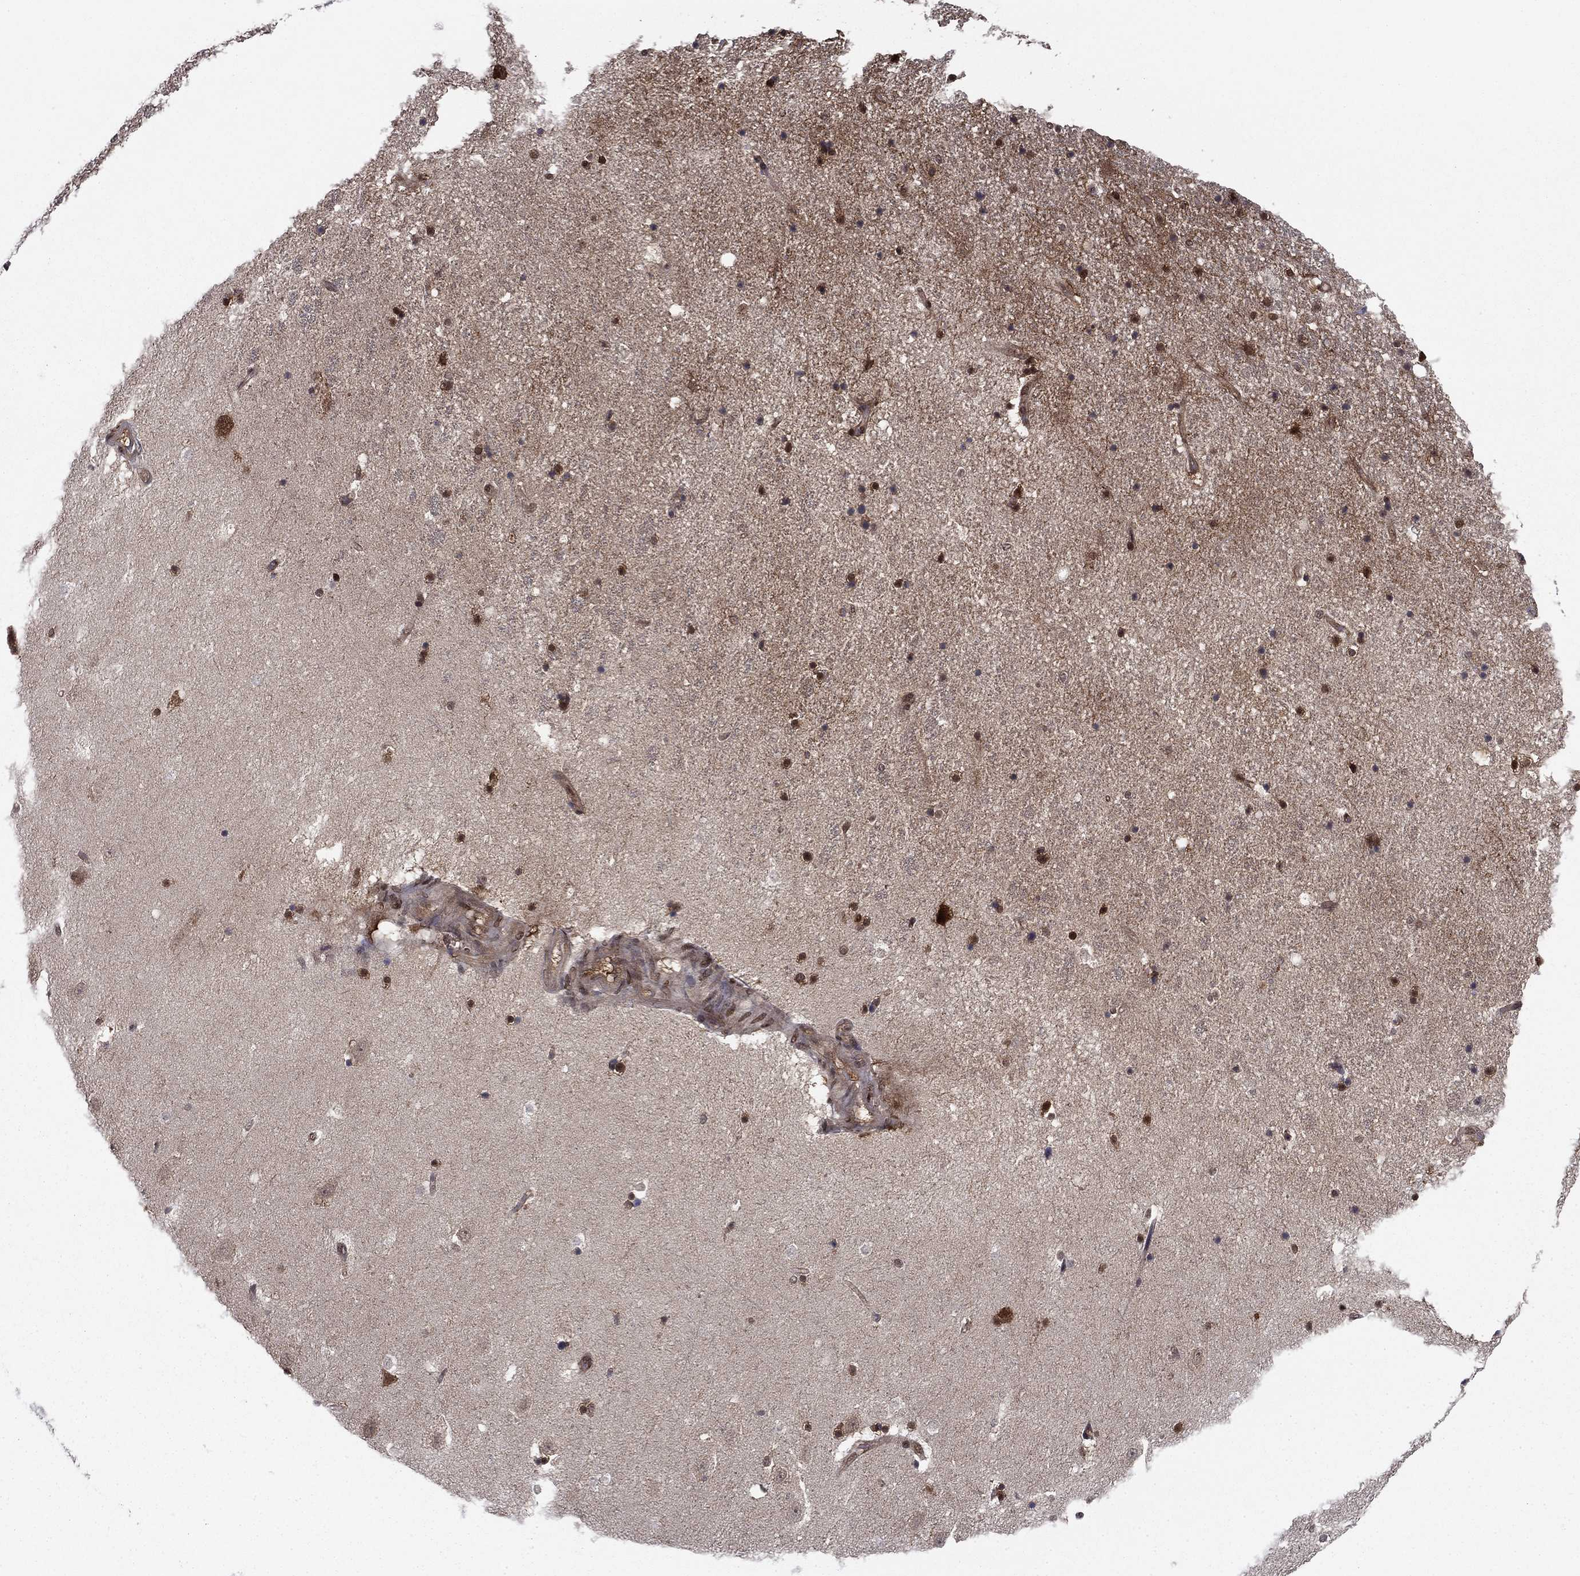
{"staining": {"intensity": "strong", "quantity": "<25%", "location": "cytoplasmic/membranous,nuclear"}, "tissue": "hippocampus", "cell_type": "Glial cells", "image_type": "normal", "snomed": [{"axis": "morphology", "description": "Normal tissue, NOS"}, {"axis": "topography", "description": "Hippocampus"}], "caption": "Protein staining of benign hippocampus shows strong cytoplasmic/membranous,nuclear positivity in about <25% of glial cells.", "gene": "FKBP4", "patient": {"sex": "male", "age": 49}}